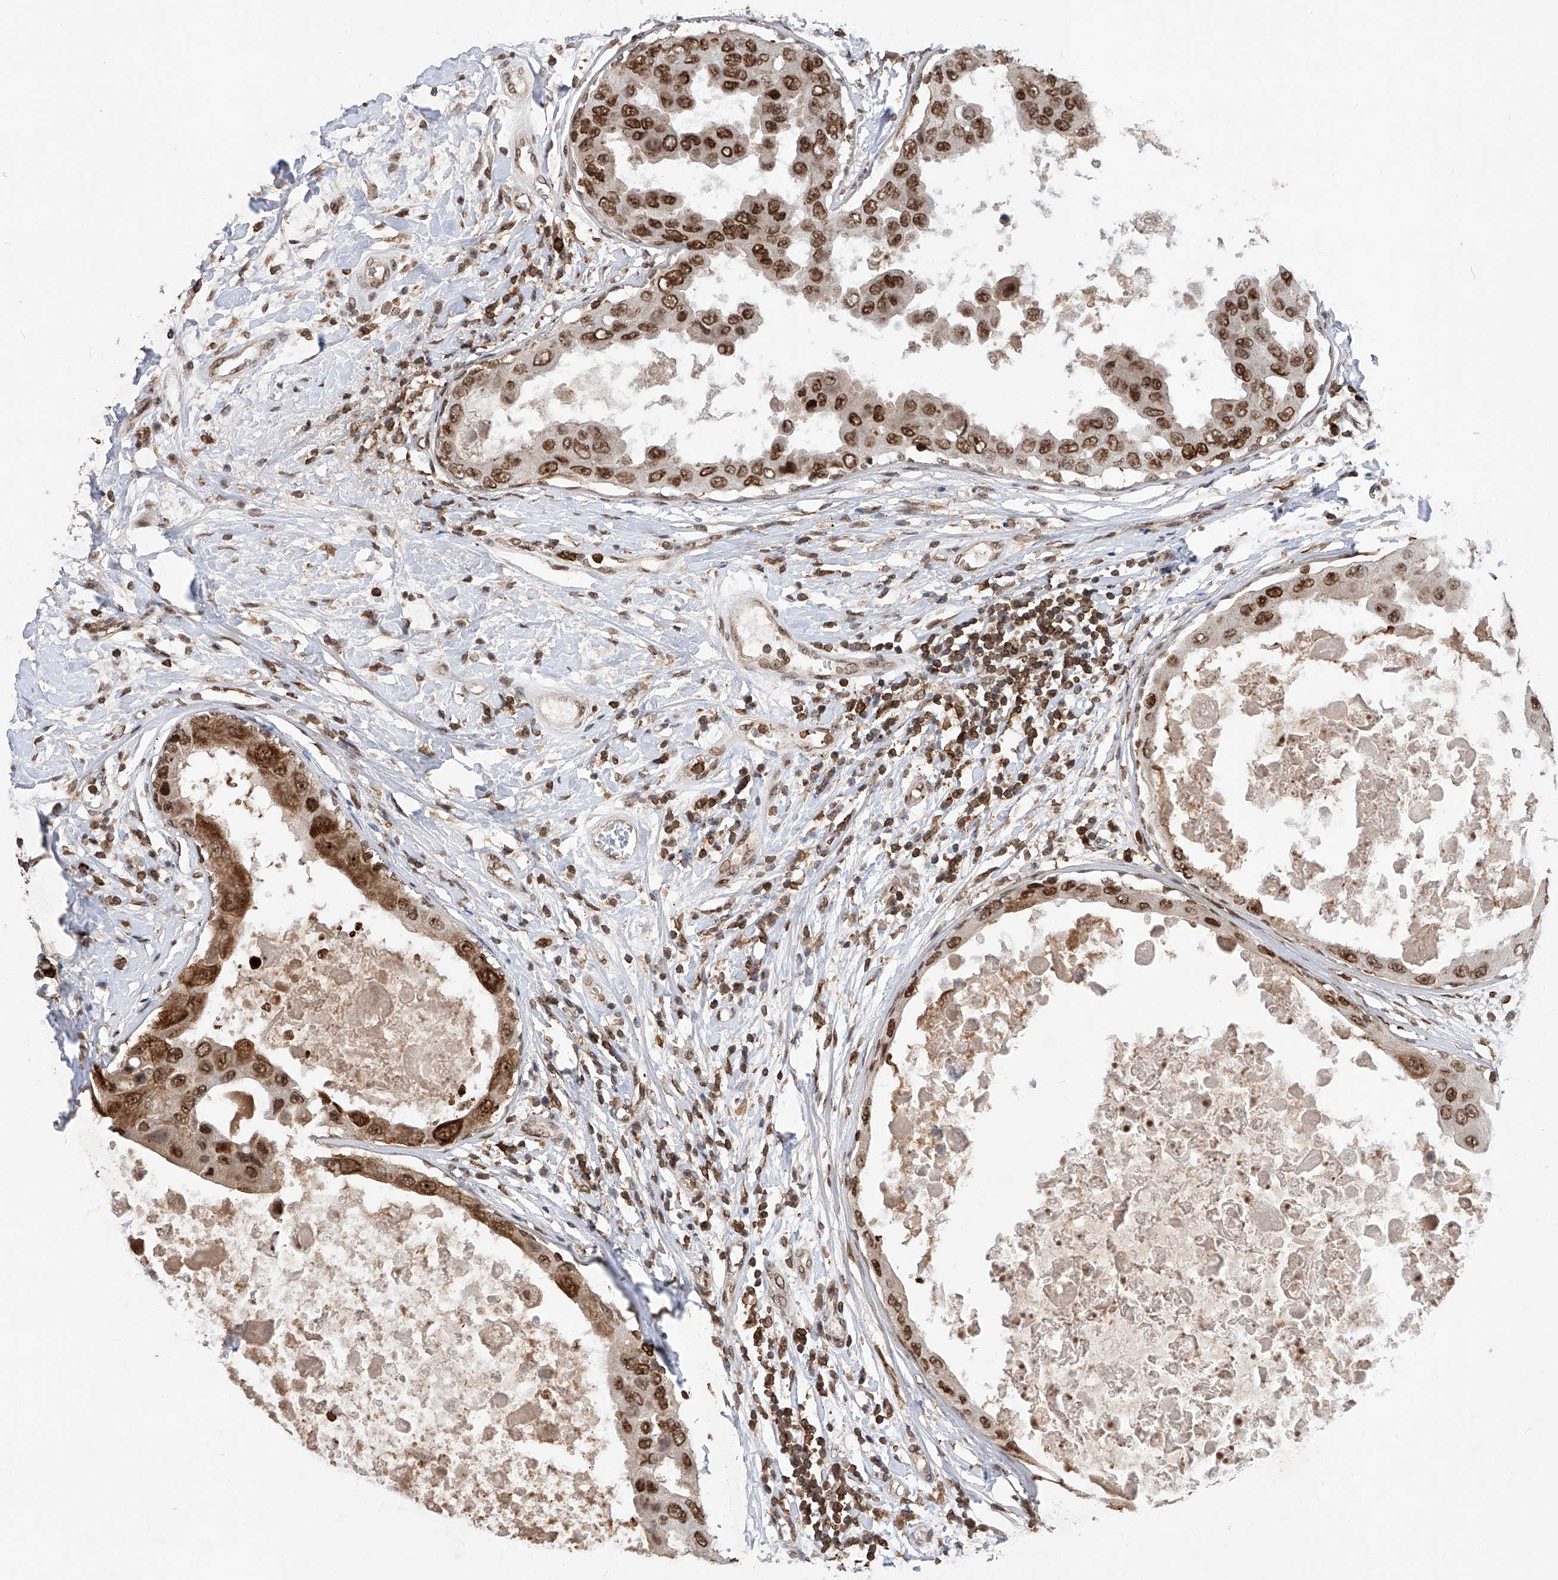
{"staining": {"intensity": "strong", "quantity": ">75%", "location": "nuclear"}, "tissue": "breast cancer", "cell_type": "Tumor cells", "image_type": "cancer", "snomed": [{"axis": "morphology", "description": "Duct carcinoma"}, {"axis": "topography", "description": "Breast"}], "caption": "Tumor cells exhibit high levels of strong nuclear expression in about >75% of cells in breast intraductal carcinoma. Nuclei are stained in blue.", "gene": "ZNF280D", "patient": {"sex": "female", "age": 27}}